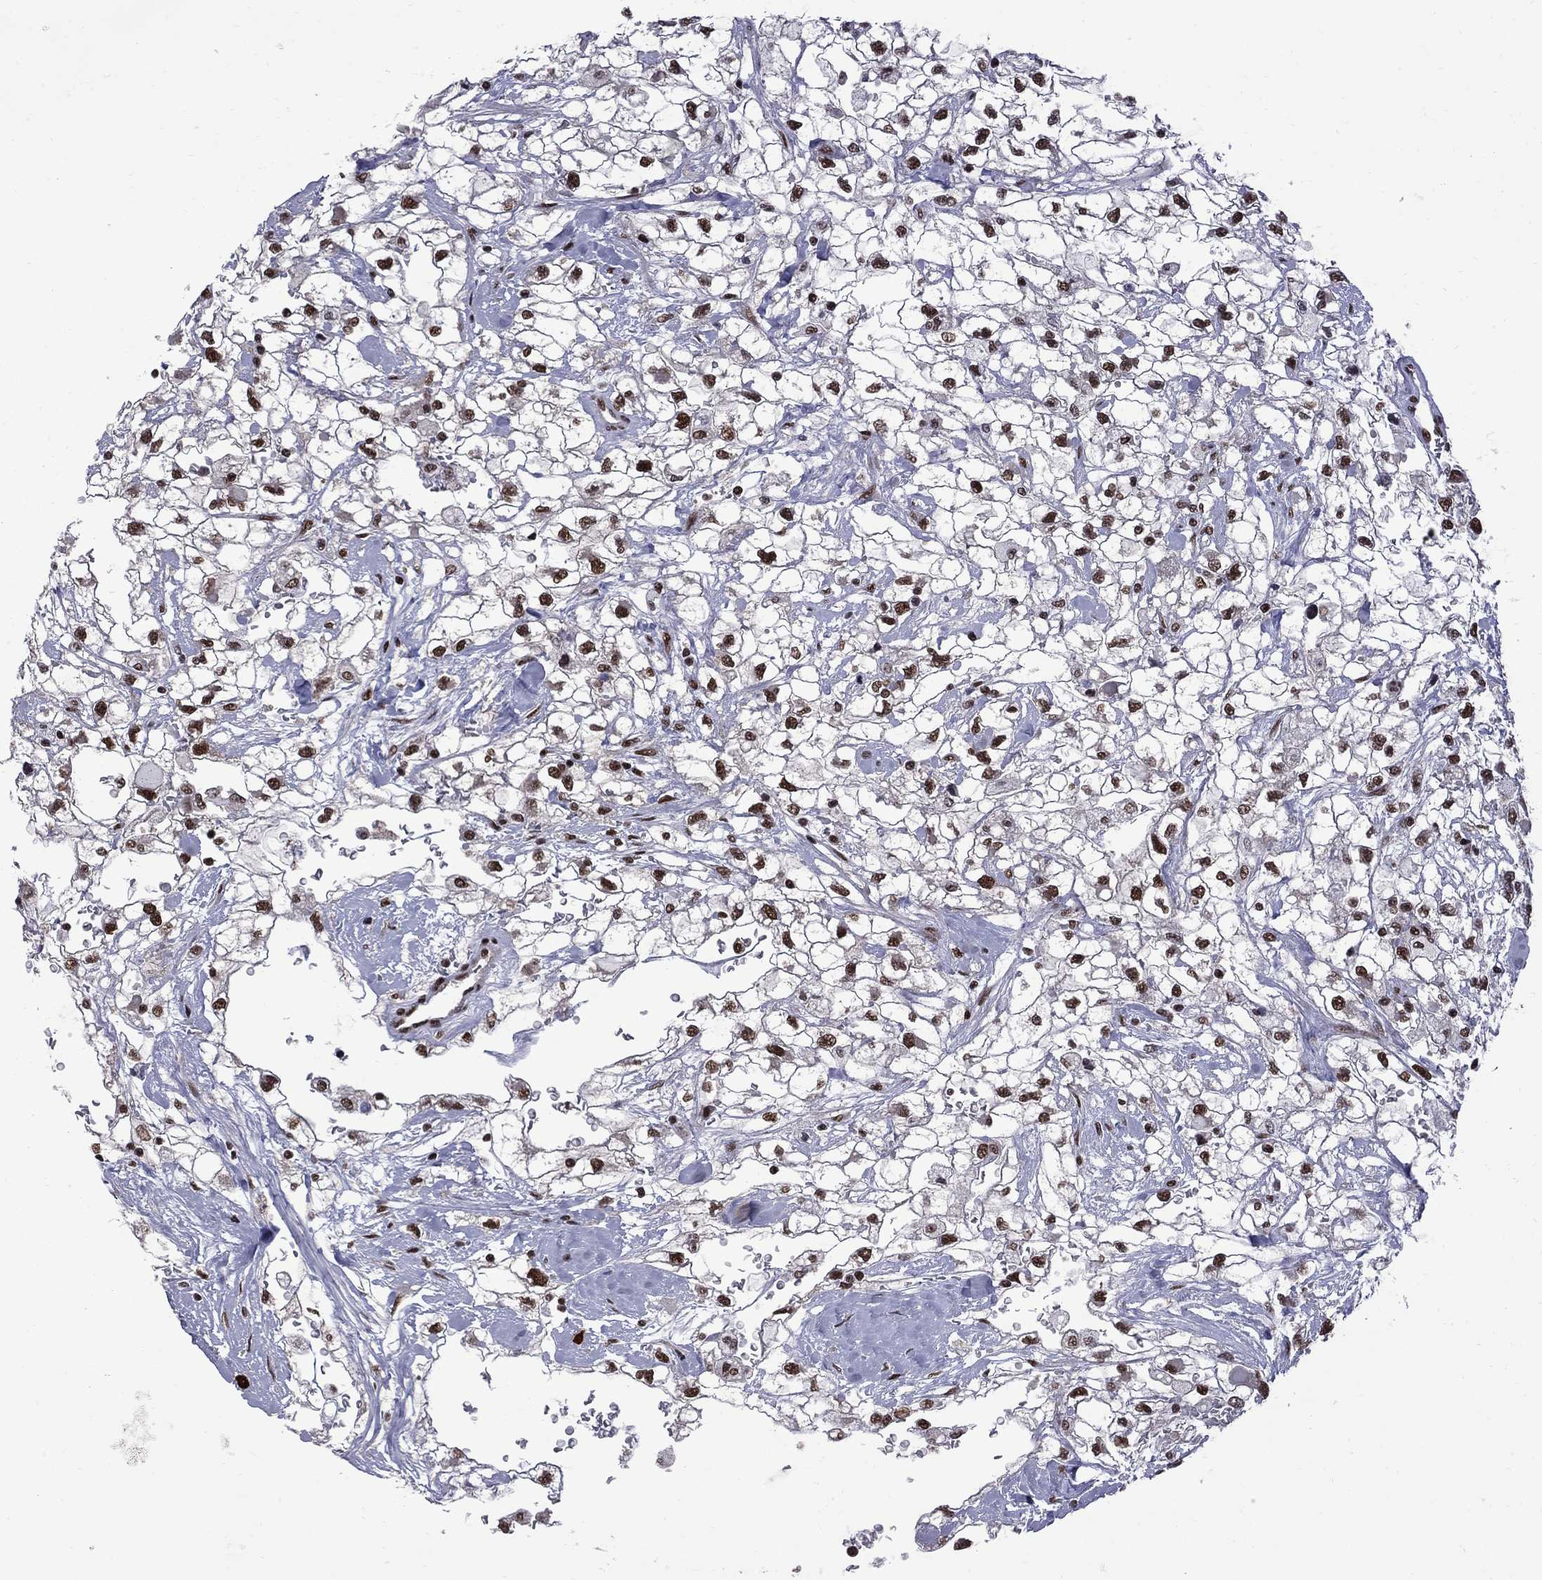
{"staining": {"intensity": "strong", "quantity": ">75%", "location": "nuclear"}, "tissue": "renal cancer", "cell_type": "Tumor cells", "image_type": "cancer", "snomed": [{"axis": "morphology", "description": "Adenocarcinoma, NOS"}, {"axis": "topography", "description": "Kidney"}], "caption": "Immunohistochemical staining of human renal cancer demonstrates strong nuclear protein expression in about >75% of tumor cells.", "gene": "MED25", "patient": {"sex": "male", "age": 59}}